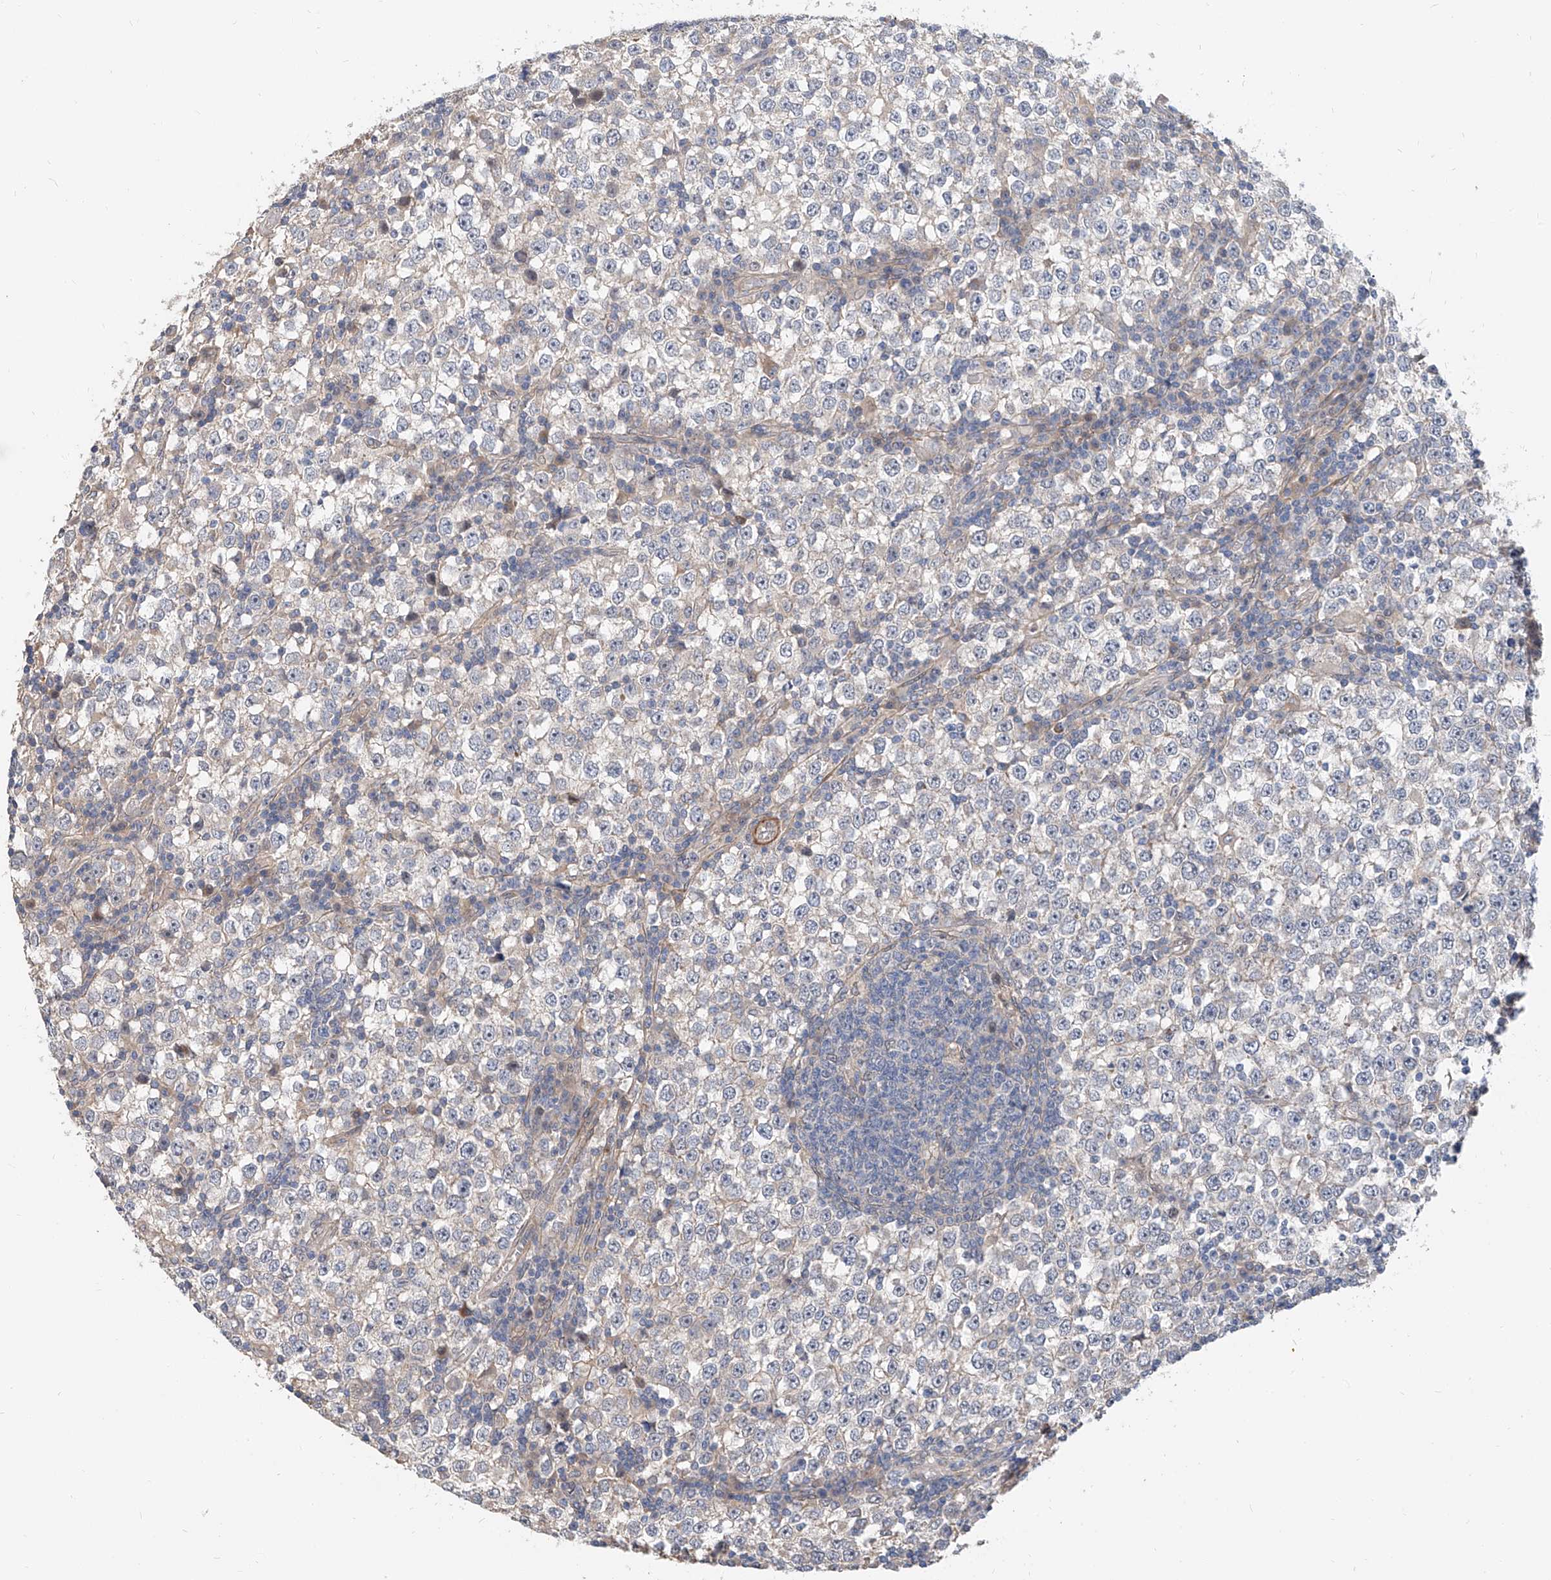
{"staining": {"intensity": "negative", "quantity": "none", "location": "none"}, "tissue": "testis cancer", "cell_type": "Tumor cells", "image_type": "cancer", "snomed": [{"axis": "morphology", "description": "Seminoma, NOS"}, {"axis": "topography", "description": "Testis"}], "caption": "Immunohistochemical staining of human testis cancer (seminoma) displays no significant expression in tumor cells.", "gene": "MAGEE2", "patient": {"sex": "male", "age": 65}}